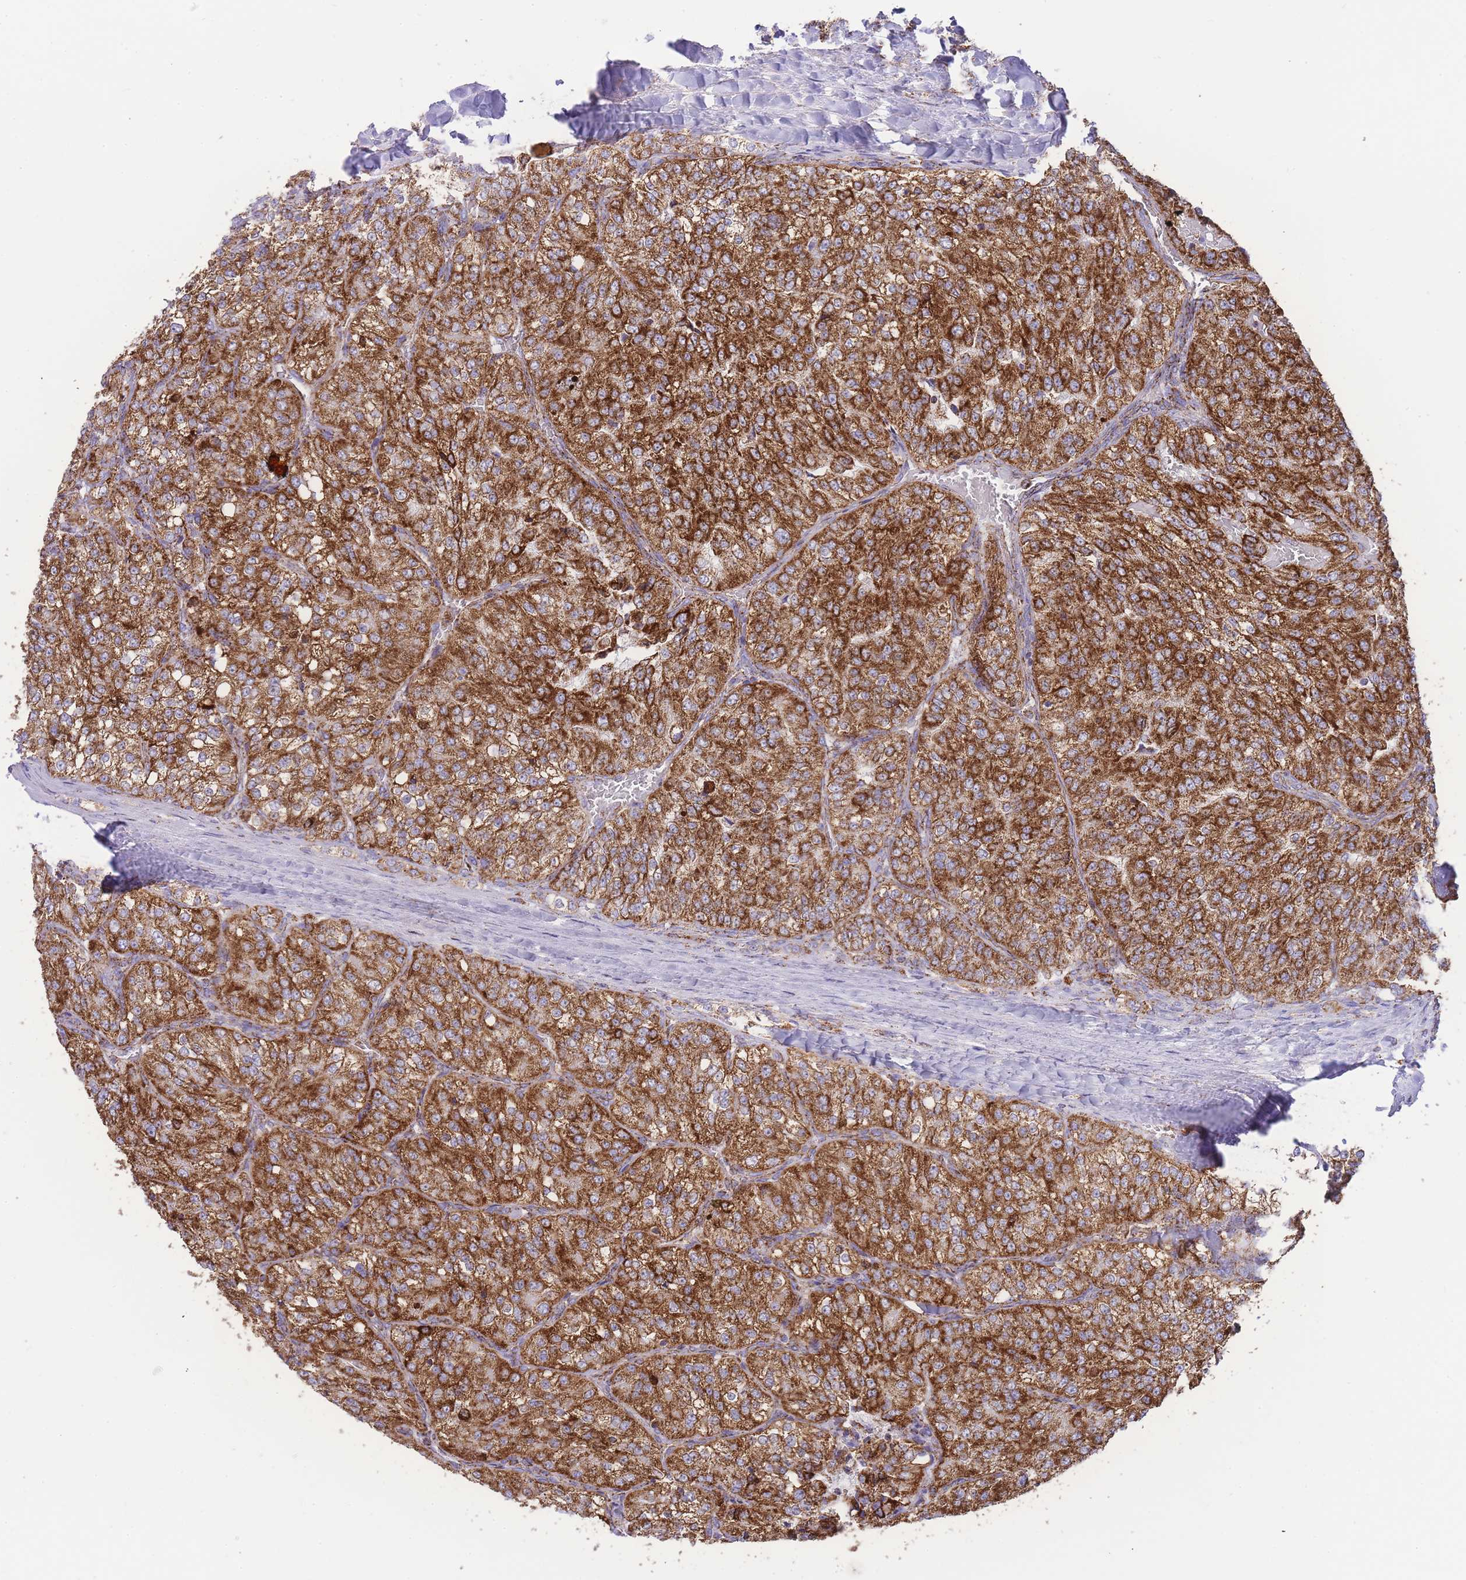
{"staining": {"intensity": "strong", "quantity": ">75%", "location": "cytoplasmic/membranous"}, "tissue": "renal cancer", "cell_type": "Tumor cells", "image_type": "cancer", "snomed": [{"axis": "morphology", "description": "Adenocarcinoma, NOS"}, {"axis": "topography", "description": "Kidney"}], "caption": "About >75% of tumor cells in human adenocarcinoma (renal) show strong cytoplasmic/membranous protein positivity as visualized by brown immunohistochemical staining.", "gene": "GSTM1", "patient": {"sex": "female", "age": 63}}